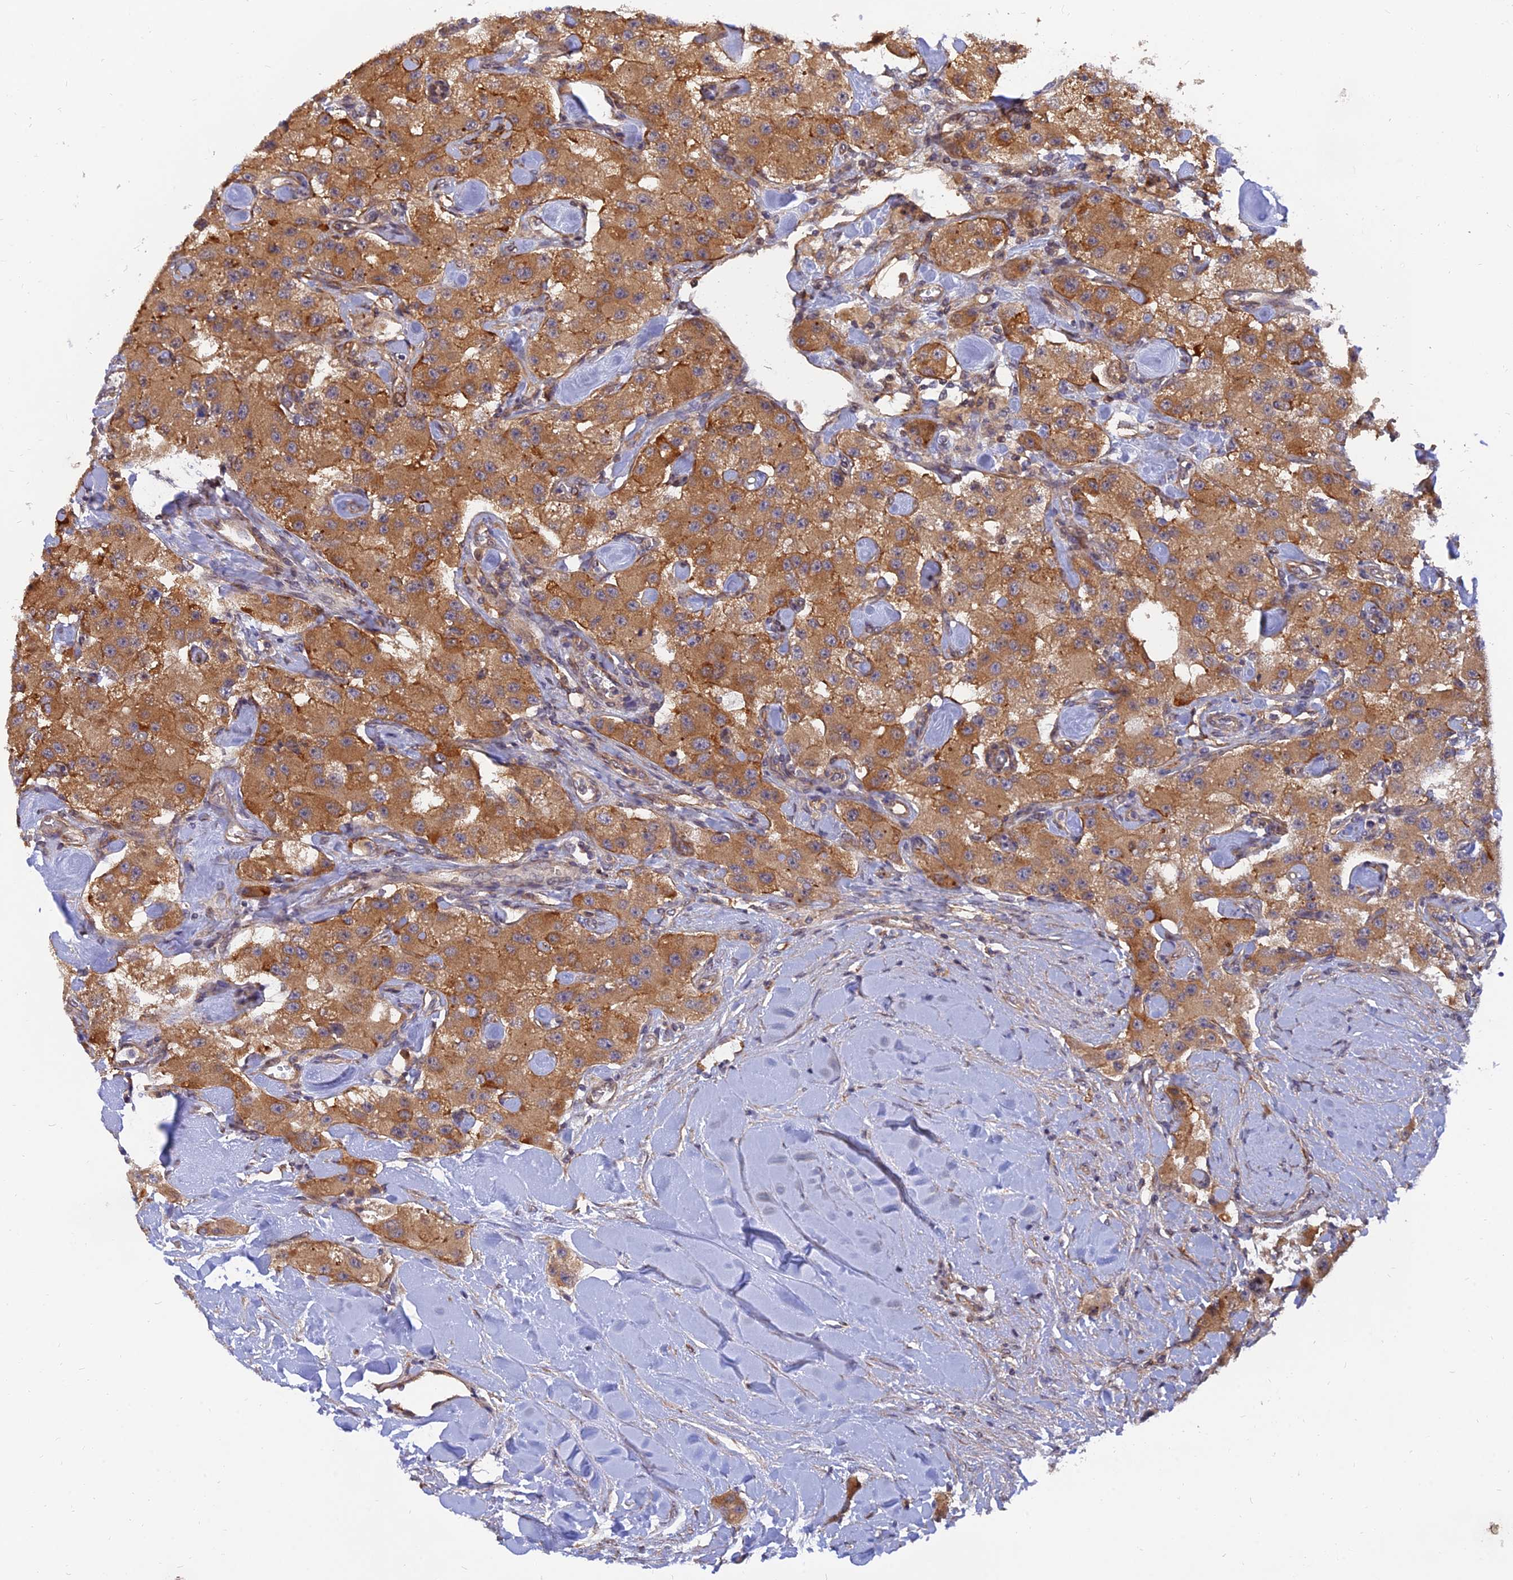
{"staining": {"intensity": "moderate", "quantity": ">75%", "location": "cytoplasmic/membranous"}, "tissue": "carcinoid", "cell_type": "Tumor cells", "image_type": "cancer", "snomed": [{"axis": "morphology", "description": "Carcinoid, malignant, NOS"}, {"axis": "topography", "description": "Pancreas"}], "caption": "Tumor cells exhibit moderate cytoplasmic/membranous staining in about >75% of cells in carcinoid (malignant). The staining was performed using DAB (3,3'-diaminobenzidine), with brown indicating positive protein expression. Nuclei are stained blue with hematoxylin.", "gene": "WDR41", "patient": {"sex": "male", "age": 41}}